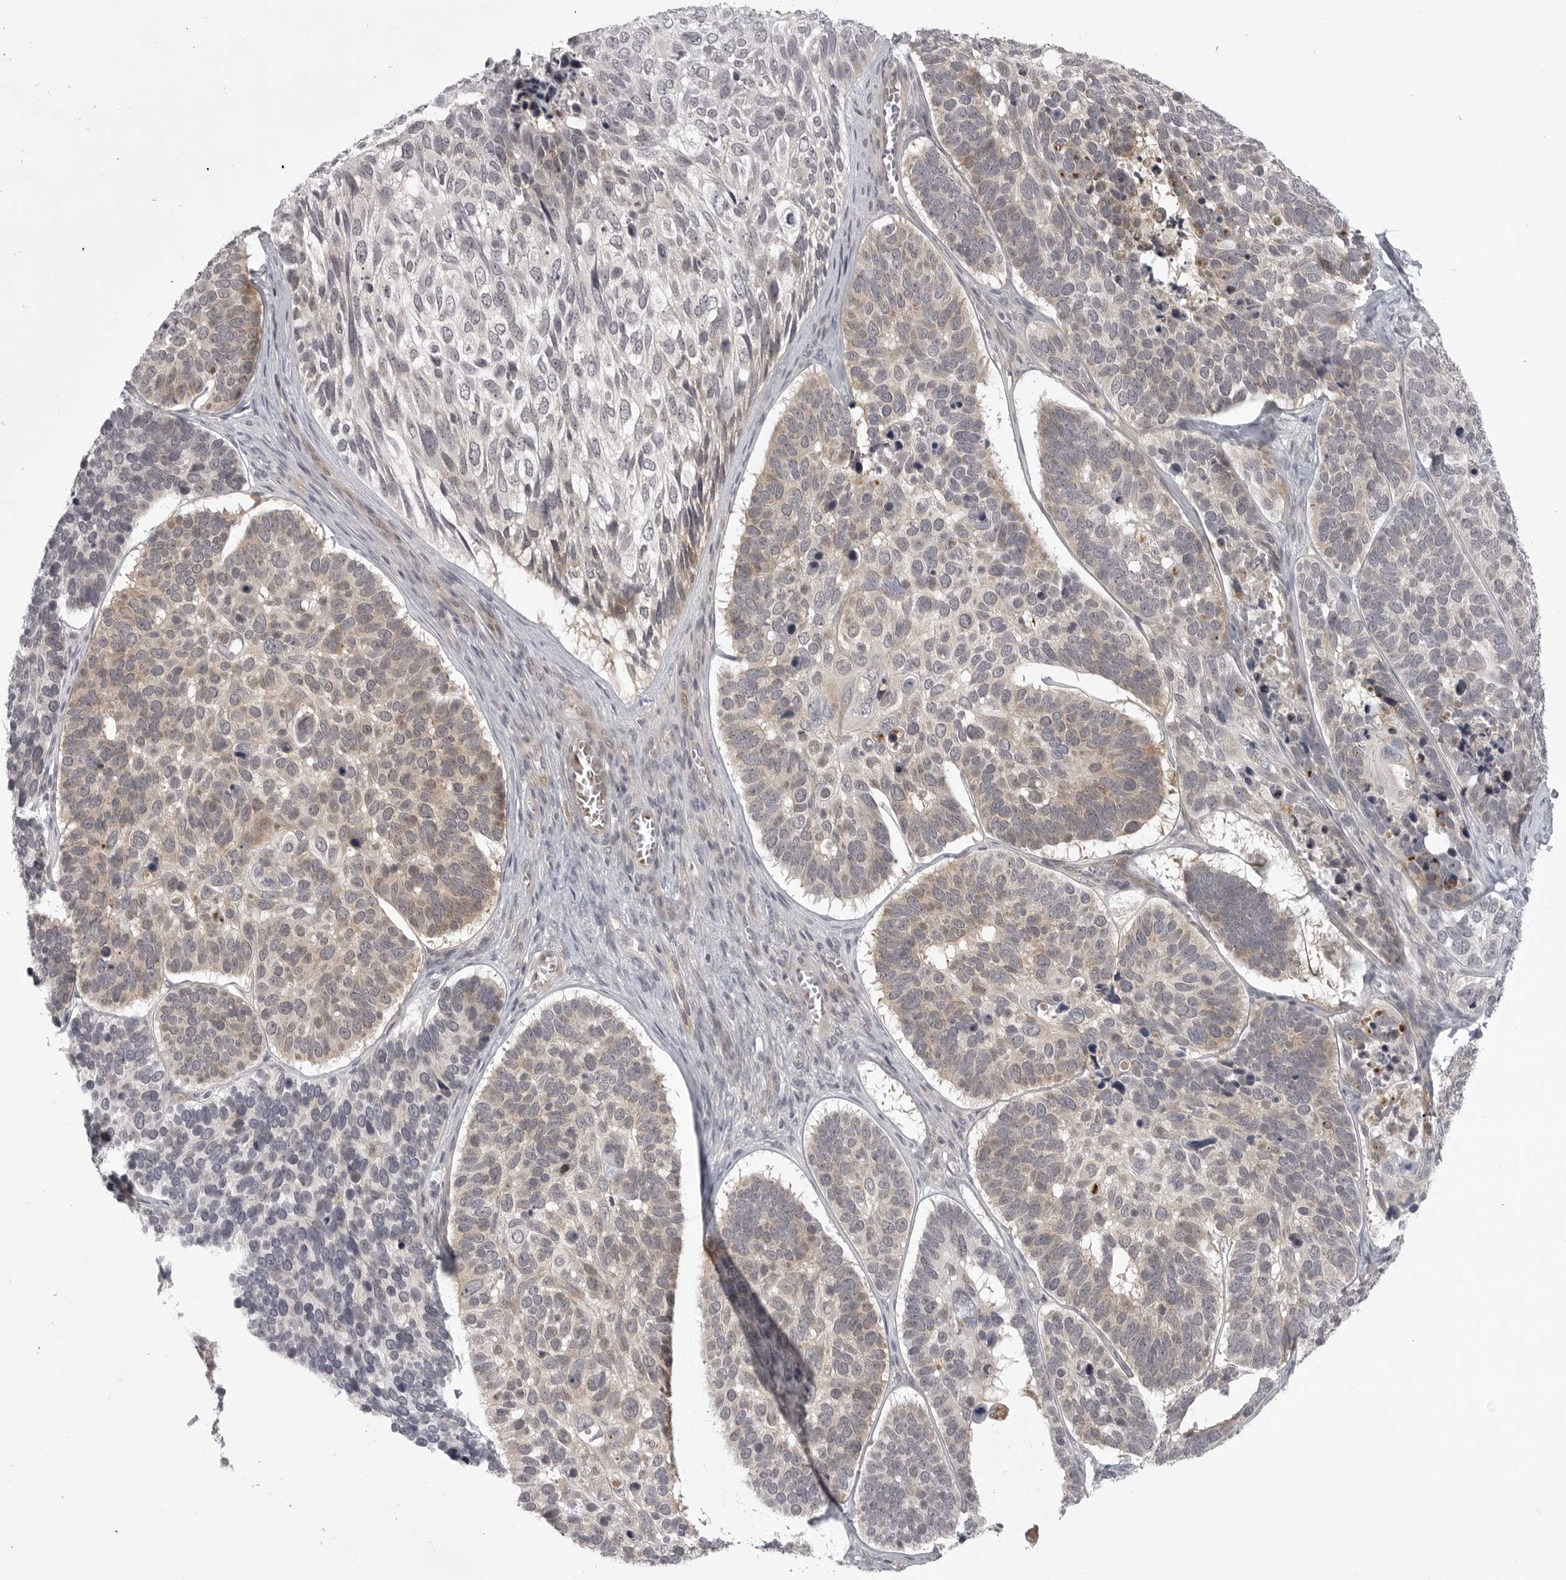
{"staining": {"intensity": "weak", "quantity": "25%-75%", "location": "cytoplasmic/membranous"}, "tissue": "skin cancer", "cell_type": "Tumor cells", "image_type": "cancer", "snomed": [{"axis": "morphology", "description": "Basal cell carcinoma"}, {"axis": "topography", "description": "Skin"}], "caption": "Skin cancer (basal cell carcinoma) stained with DAB immunohistochemistry displays low levels of weak cytoplasmic/membranous positivity in about 25%-75% of tumor cells.", "gene": "CD300LD", "patient": {"sex": "male", "age": 62}}